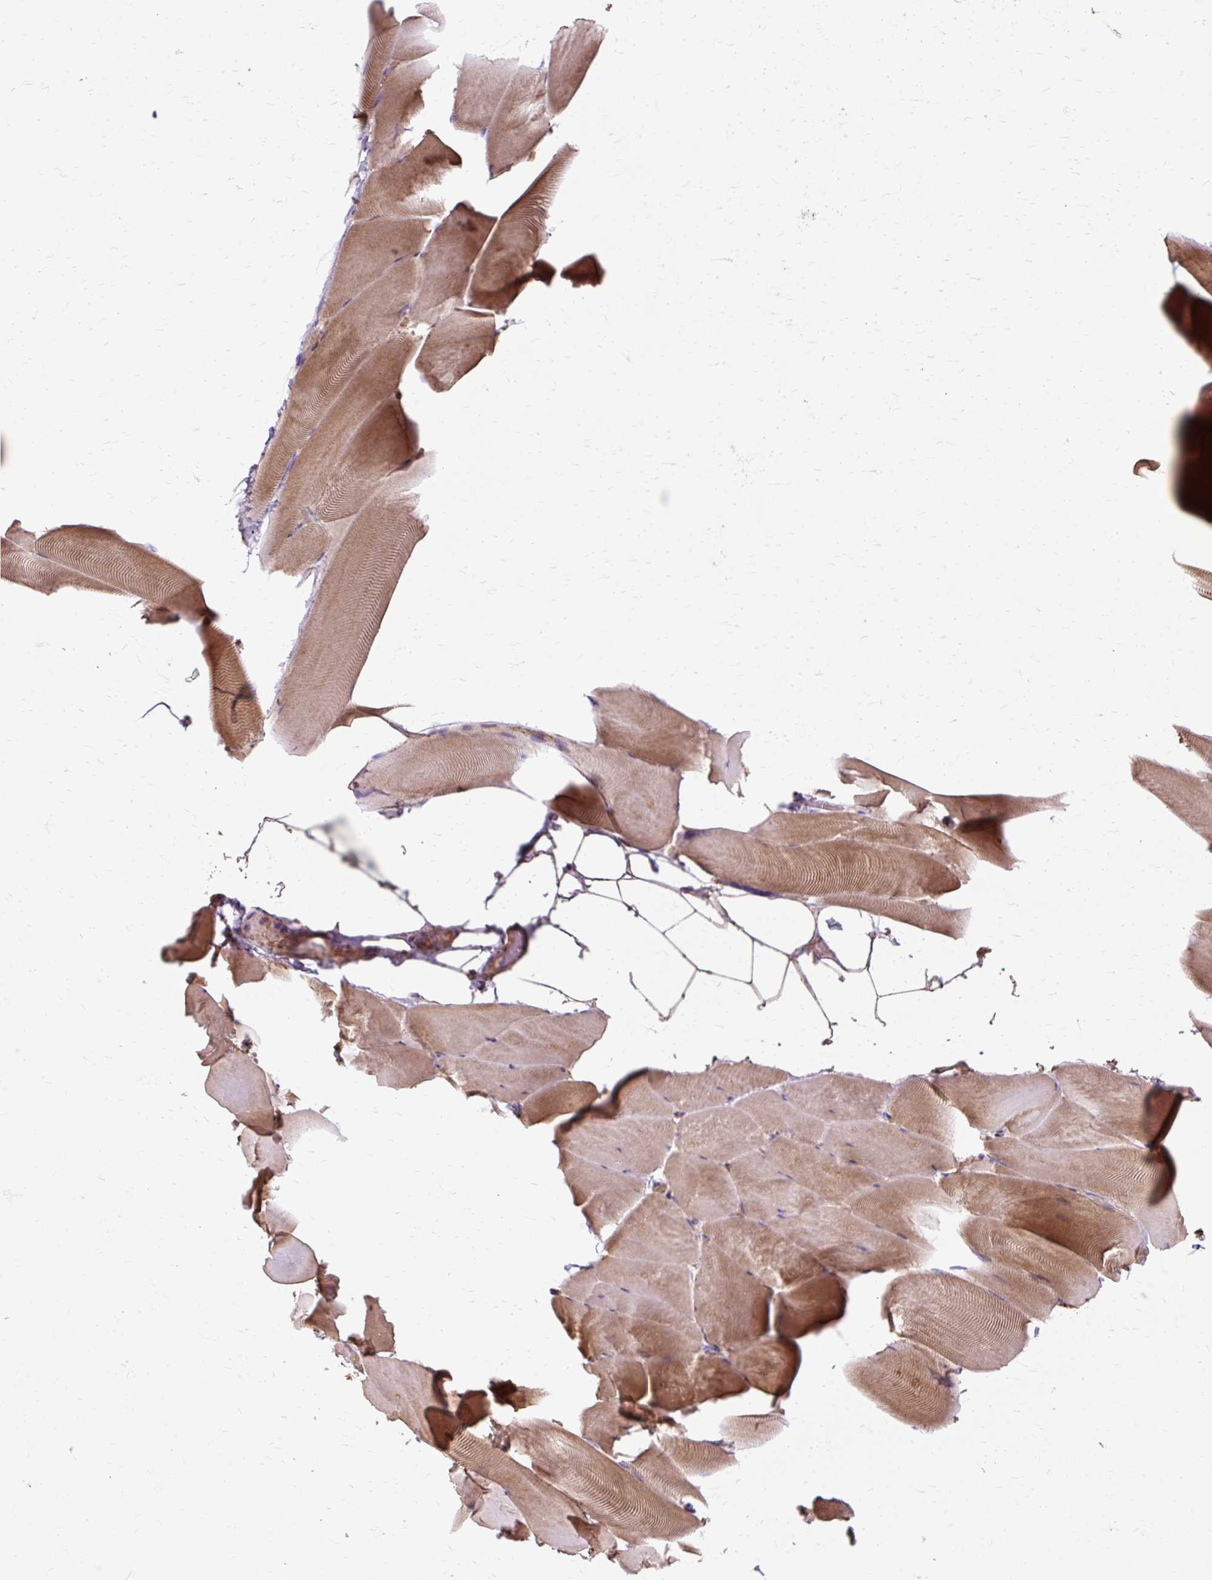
{"staining": {"intensity": "moderate", "quantity": "25%-75%", "location": "cytoplasmic/membranous"}, "tissue": "skeletal muscle", "cell_type": "Myocytes", "image_type": "normal", "snomed": [{"axis": "morphology", "description": "Normal tissue, NOS"}, {"axis": "topography", "description": "Skeletal muscle"}], "caption": "Human skeletal muscle stained with a protein marker demonstrates moderate staining in myocytes.", "gene": "FLRT1", "patient": {"sex": "female", "age": 64}}